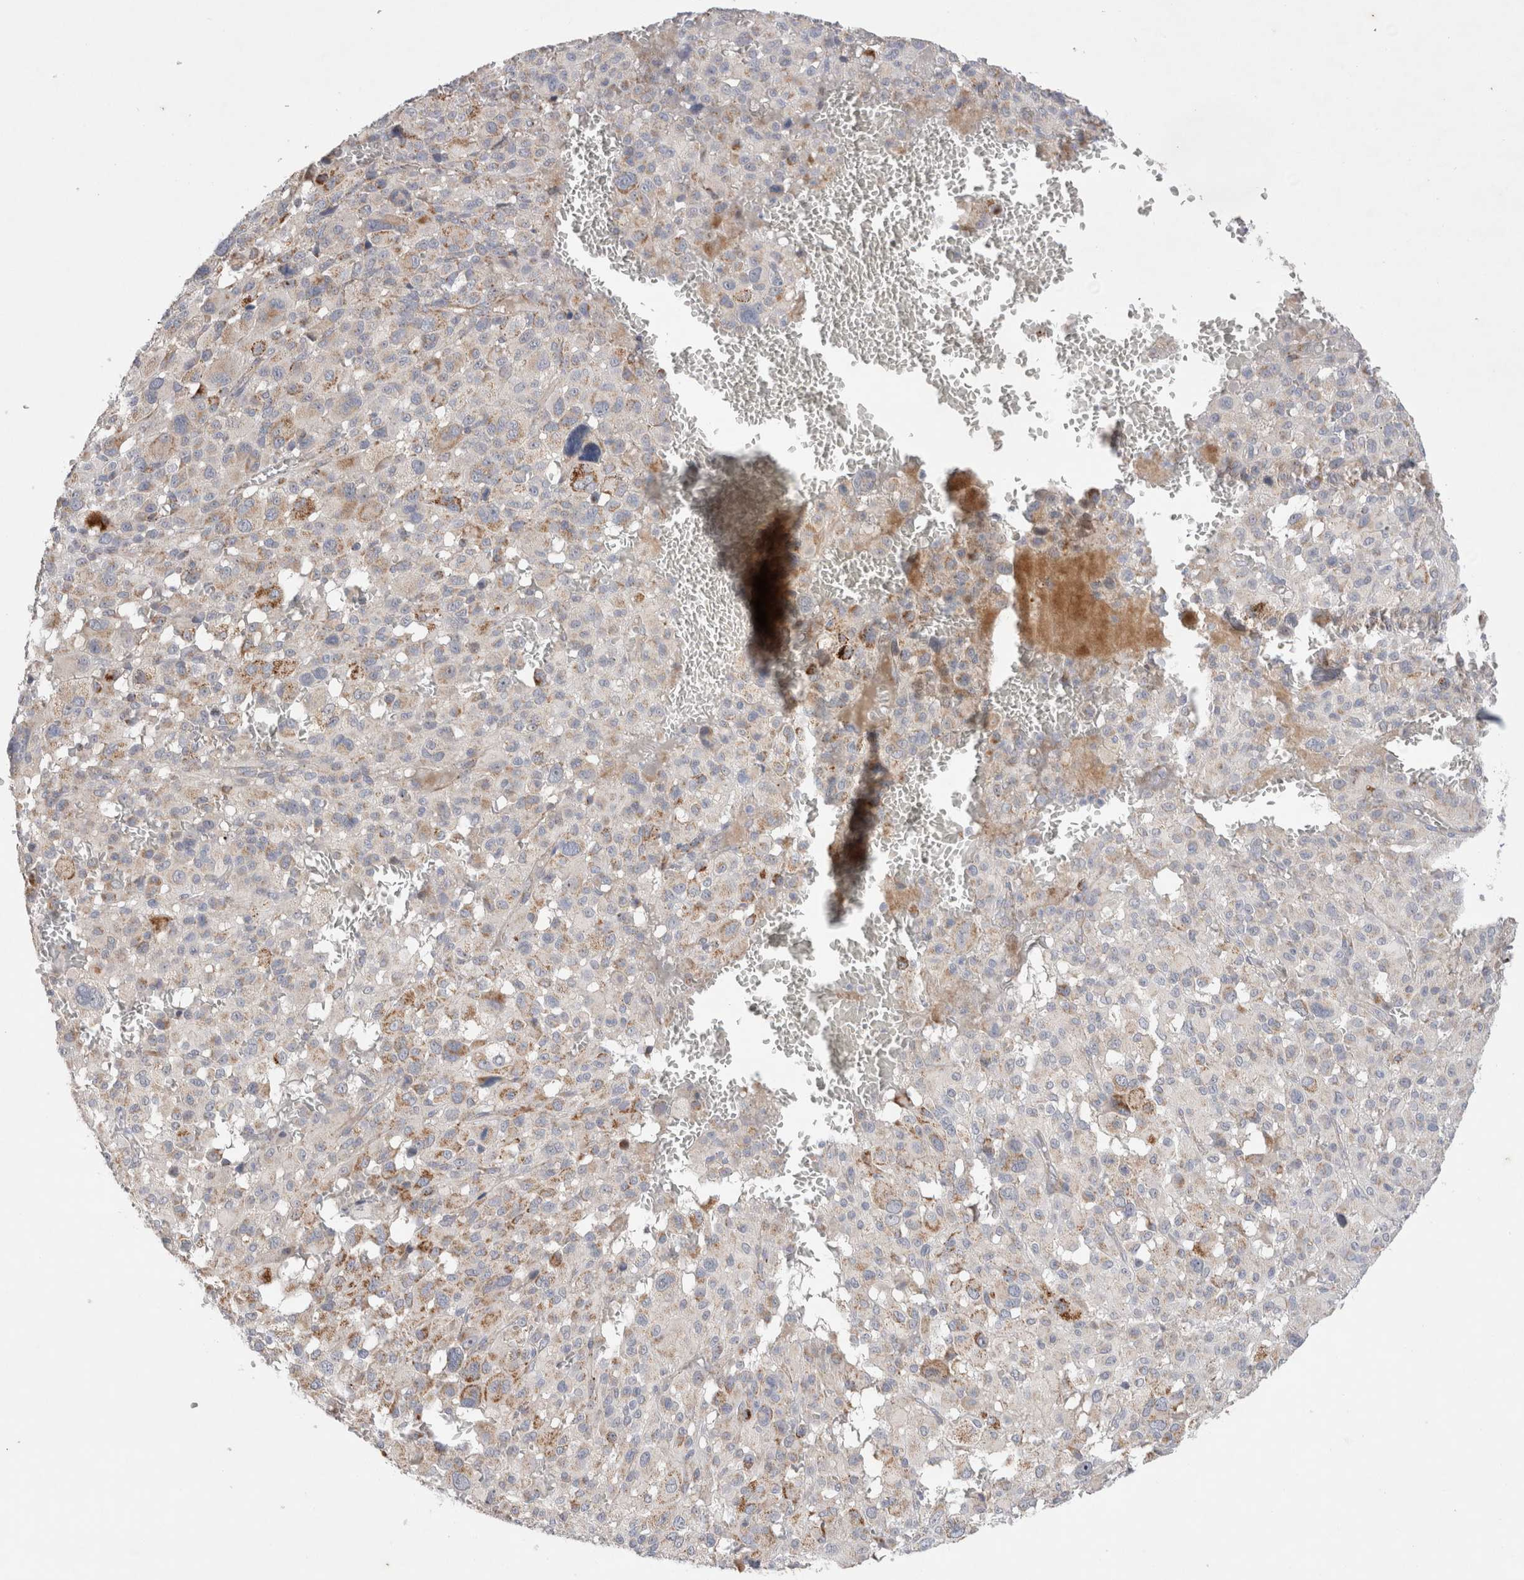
{"staining": {"intensity": "moderate", "quantity": "<25%", "location": "cytoplasmic/membranous"}, "tissue": "melanoma", "cell_type": "Tumor cells", "image_type": "cancer", "snomed": [{"axis": "morphology", "description": "Malignant melanoma, Metastatic site"}, {"axis": "topography", "description": "Skin"}], "caption": "Protein expression analysis of human malignant melanoma (metastatic site) reveals moderate cytoplasmic/membranous positivity in approximately <25% of tumor cells.", "gene": "CHADL", "patient": {"sex": "female", "age": 74}}